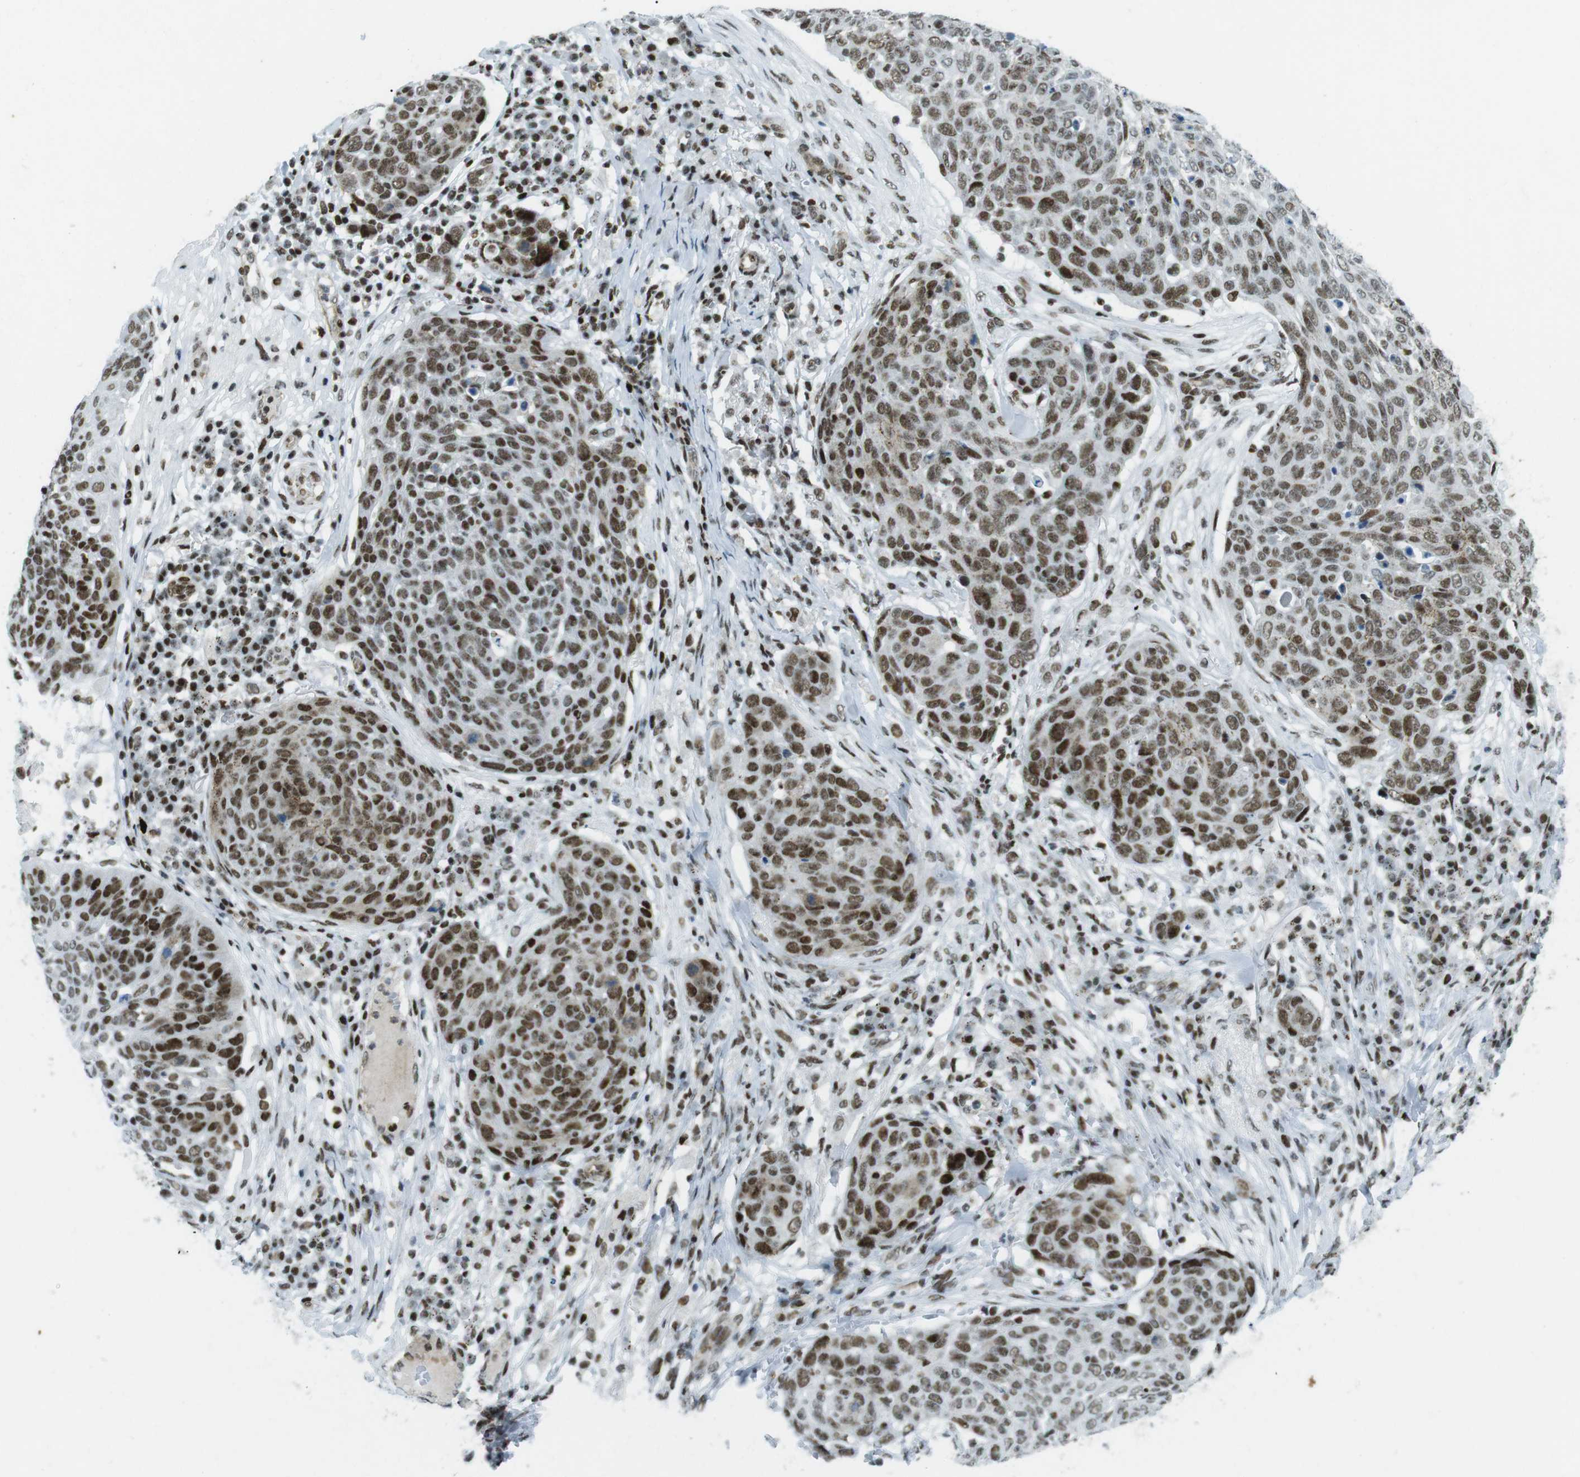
{"staining": {"intensity": "strong", "quantity": ">75%", "location": "nuclear"}, "tissue": "skin cancer", "cell_type": "Tumor cells", "image_type": "cancer", "snomed": [{"axis": "morphology", "description": "Squamous cell carcinoma in situ, NOS"}, {"axis": "morphology", "description": "Squamous cell carcinoma, NOS"}, {"axis": "topography", "description": "Skin"}], "caption": "This is a micrograph of IHC staining of skin squamous cell carcinoma in situ, which shows strong expression in the nuclear of tumor cells.", "gene": "ARID1A", "patient": {"sex": "male", "age": 93}}